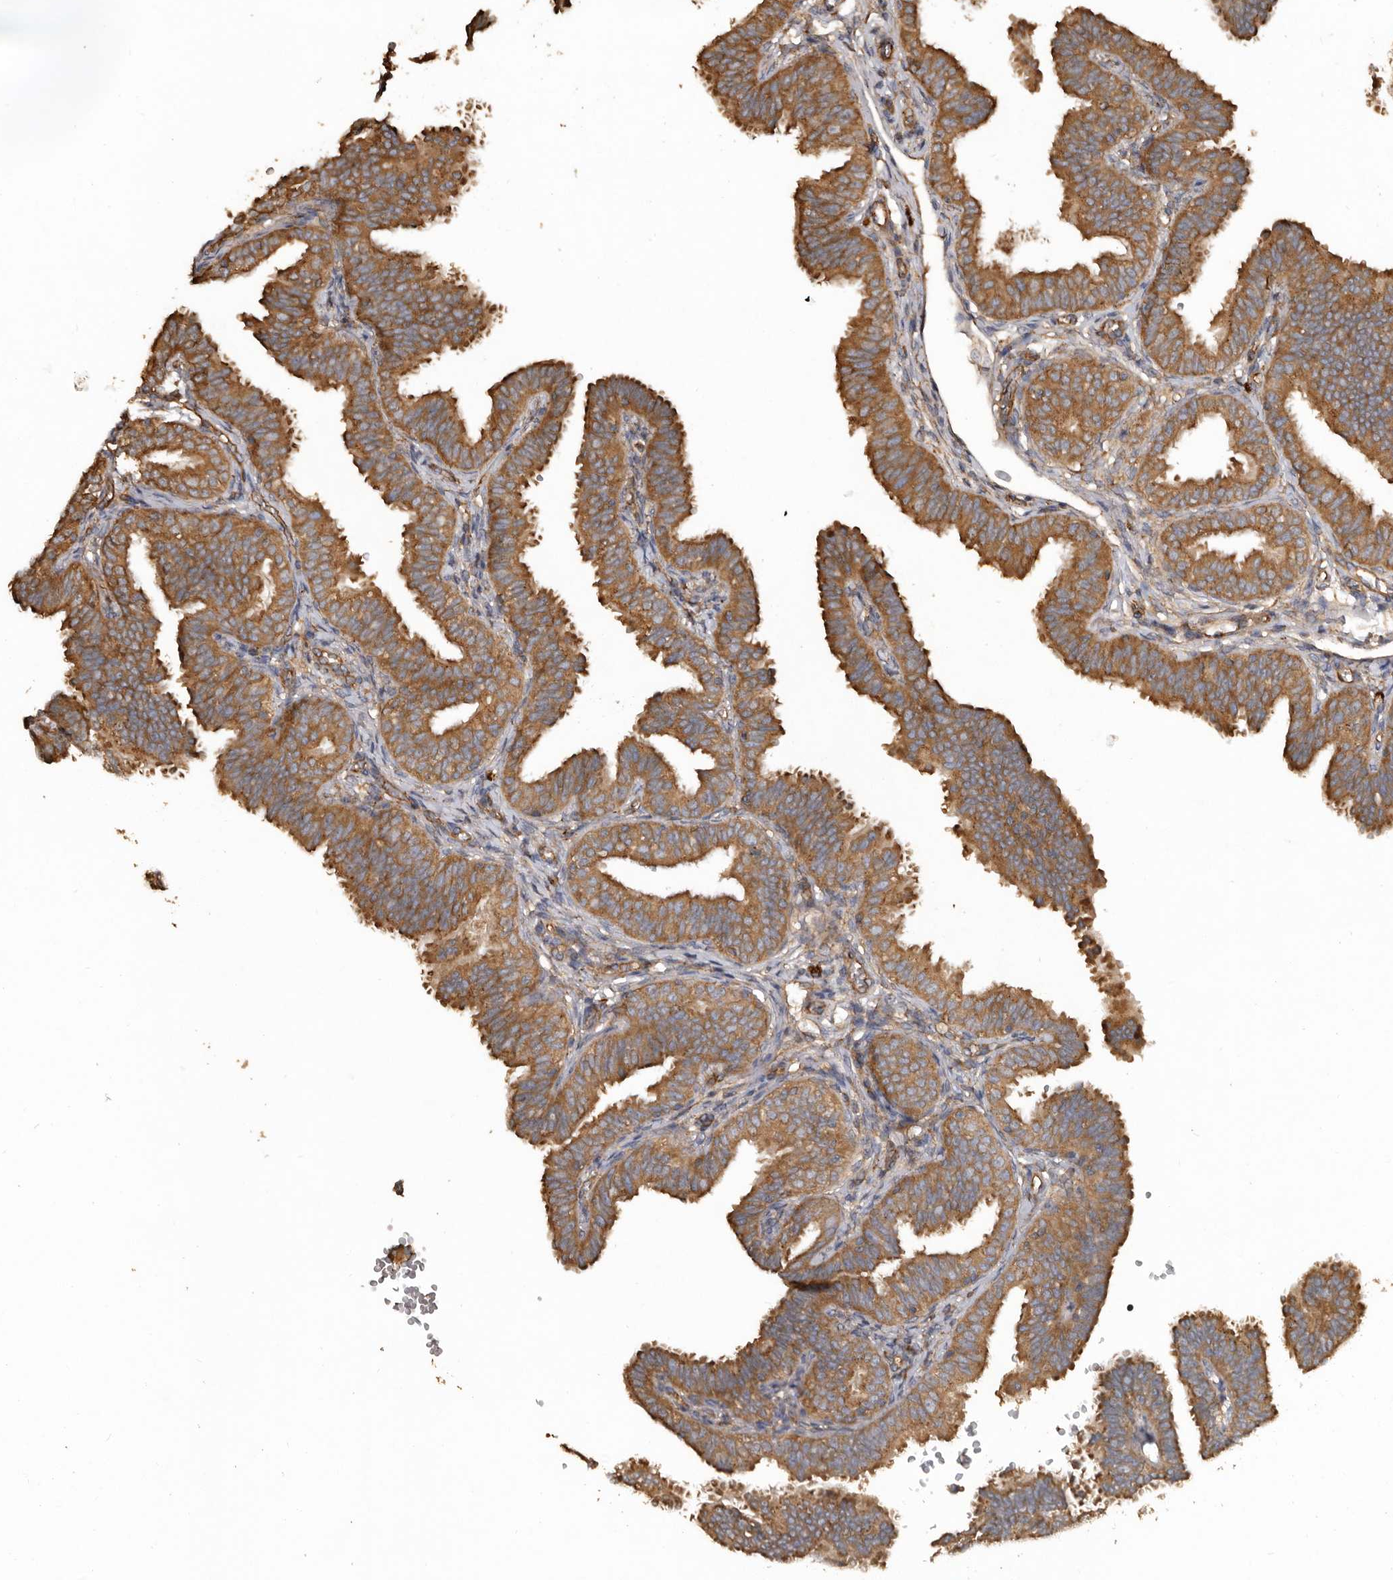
{"staining": {"intensity": "moderate", "quantity": ">75%", "location": "cytoplasmic/membranous"}, "tissue": "fallopian tube", "cell_type": "Glandular cells", "image_type": "normal", "snomed": [{"axis": "morphology", "description": "Normal tissue, NOS"}, {"axis": "topography", "description": "Fallopian tube"}], "caption": "Immunohistochemical staining of benign fallopian tube displays medium levels of moderate cytoplasmic/membranous expression in about >75% of glandular cells.", "gene": "FLCN", "patient": {"sex": "female", "age": 35}}